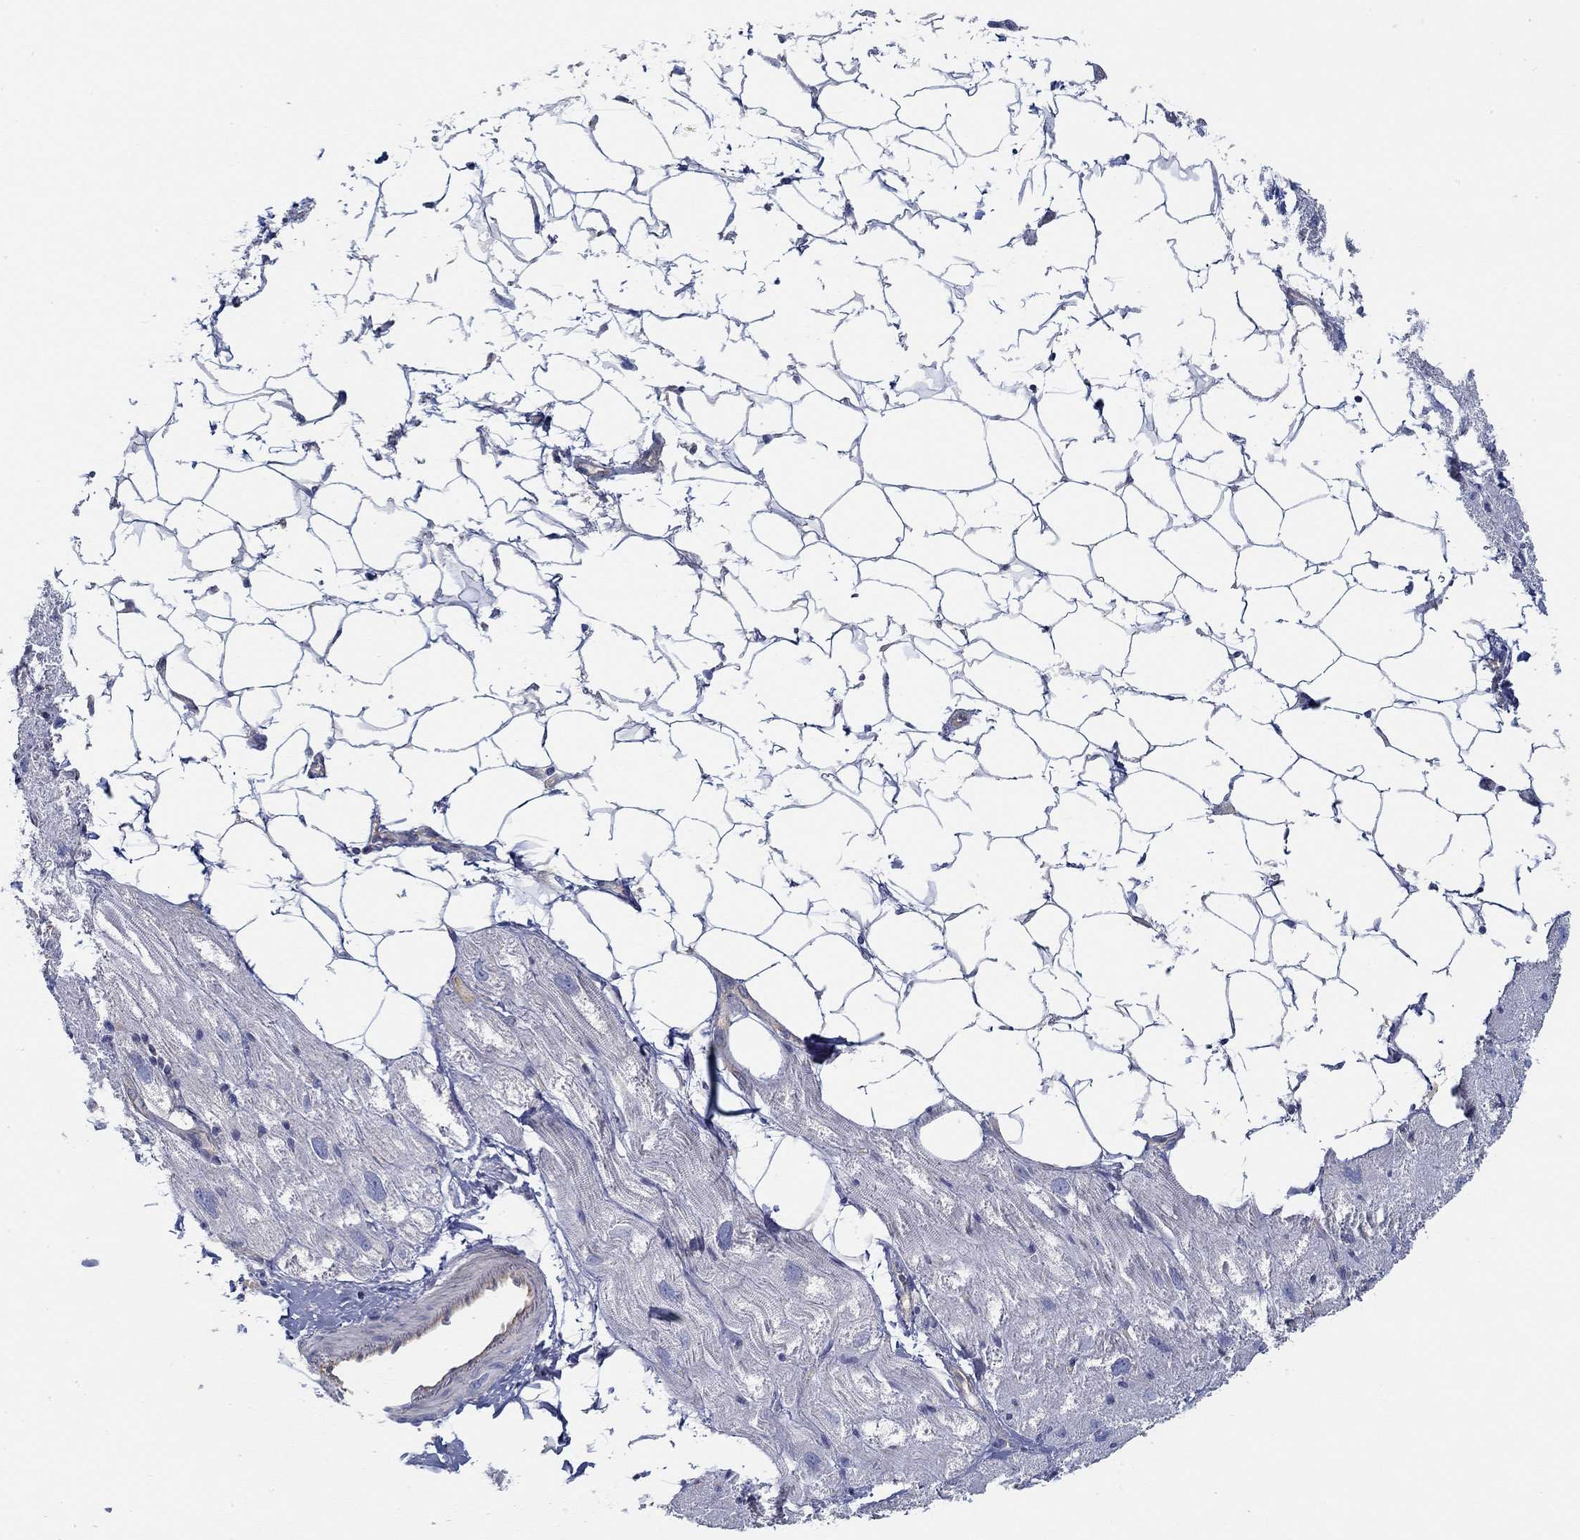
{"staining": {"intensity": "negative", "quantity": "none", "location": "none"}, "tissue": "heart muscle", "cell_type": "Cardiomyocytes", "image_type": "normal", "snomed": [{"axis": "morphology", "description": "Normal tissue, NOS"}, {"axis": "topography", "description": "Heart"}], "caption": "Heart muscle was stained to show a protein in brown. There is no significant staining in cardiomyocytes. (DAB (3,3'-diaminobenzidine) immunohistochemistry with hematoxylin counter stain).", "gene": "BBOF1", "patient": {"sex": "male", "age": 66}}